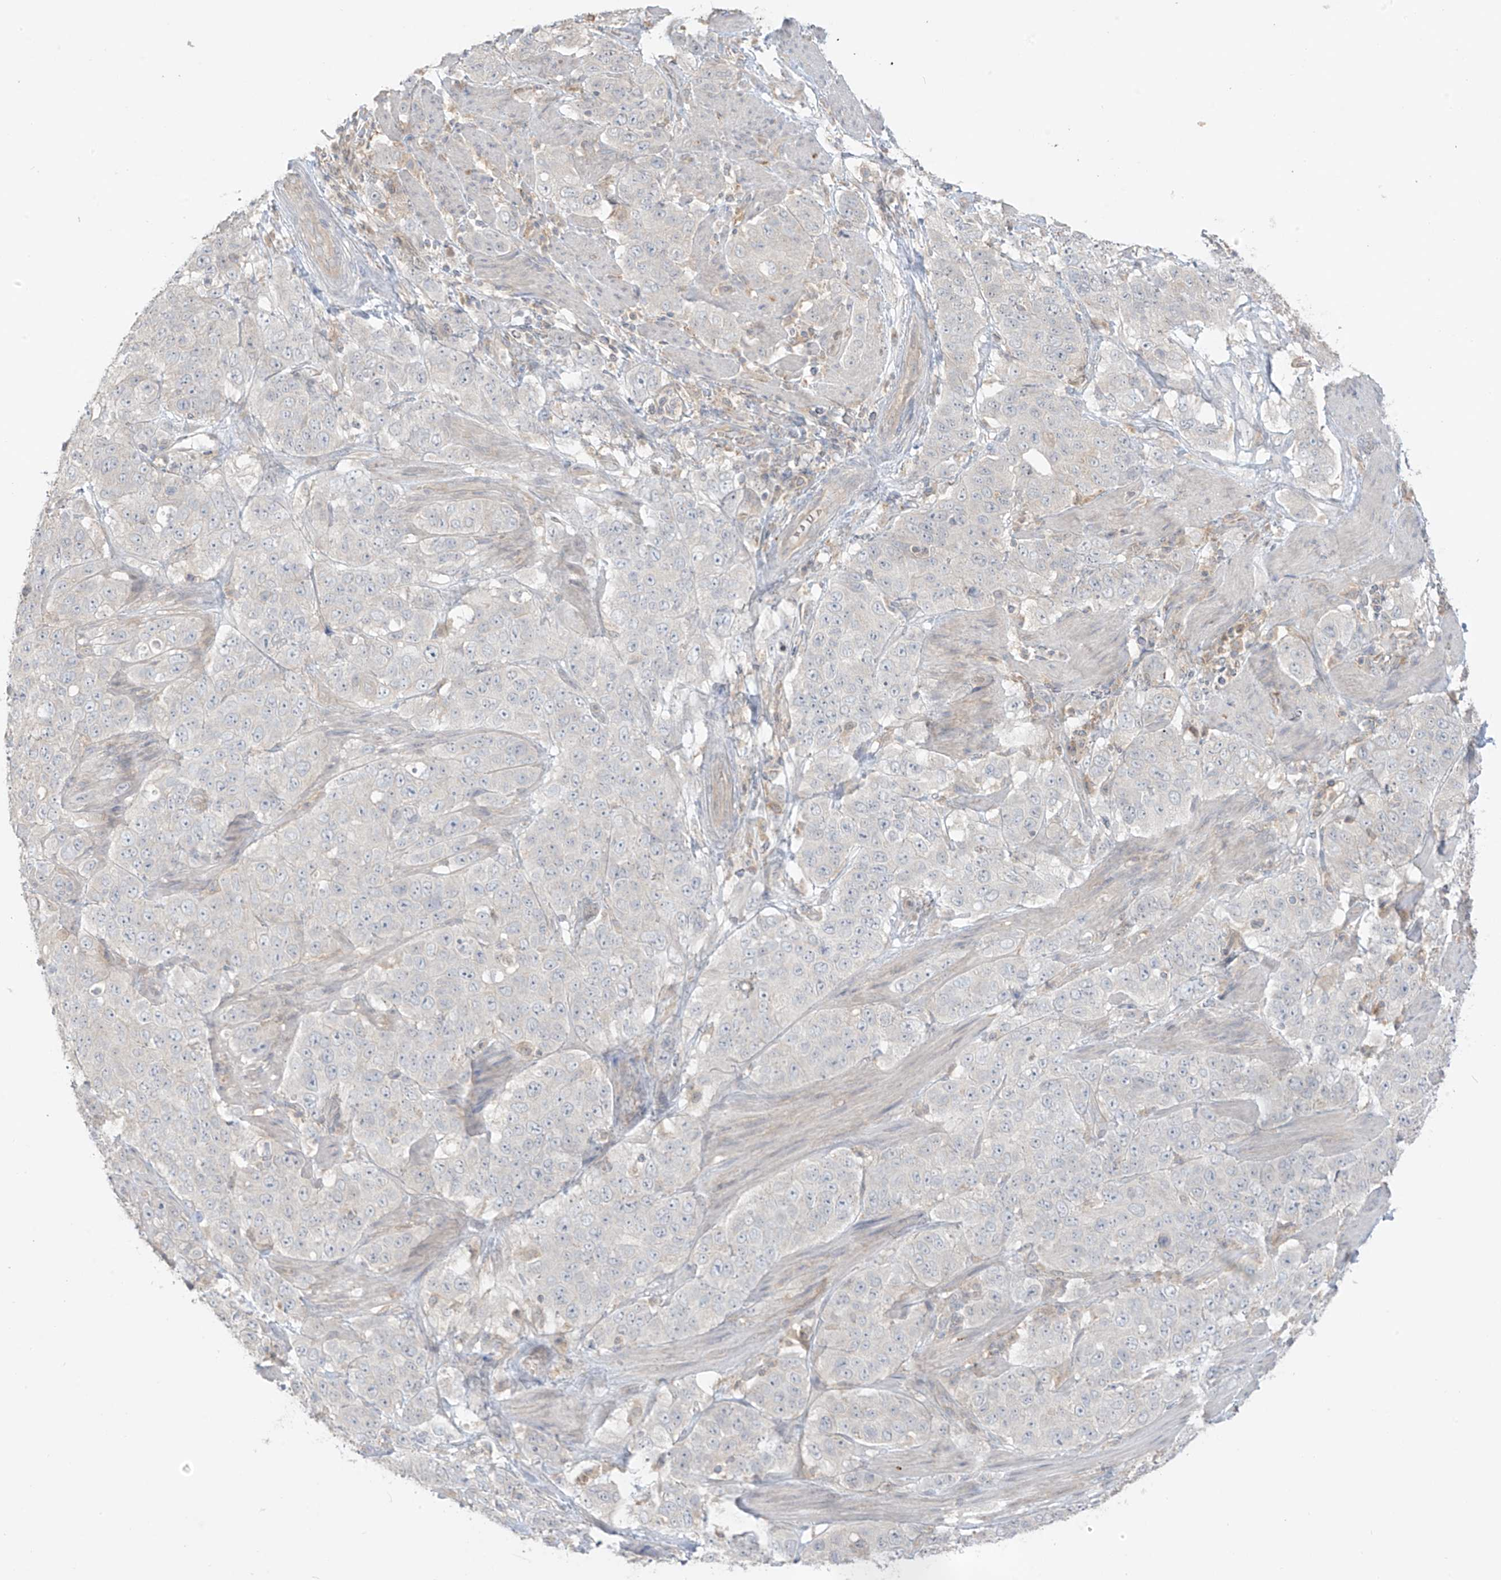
{"staining": {"intensity": "negative", "quantity": "none", "location": "none"}, "tissue": "stomach cancer", "cell_type": "Tumor cells", "image_type": "cancer", "snomed": [{"axis": "morphology", "description": "Adenocarcinoma, NOS"}, {"axis": "topography", "description": "Stomach"}], "caption": "IHC histopathology image of neoplastic tissue: stomach adenocarcinoma stained with DAB exhibits no significant protein positivity in tumor cells. The staining was performed using DAB (3,3'-diaminobenzidine) to visualize the protein expression in brown, while the nuclei were stained in blue with hematoxylin (Magnification: 20x).", "gene": "ANGEL2", "patient": {"sex": "male", "age": 48}}